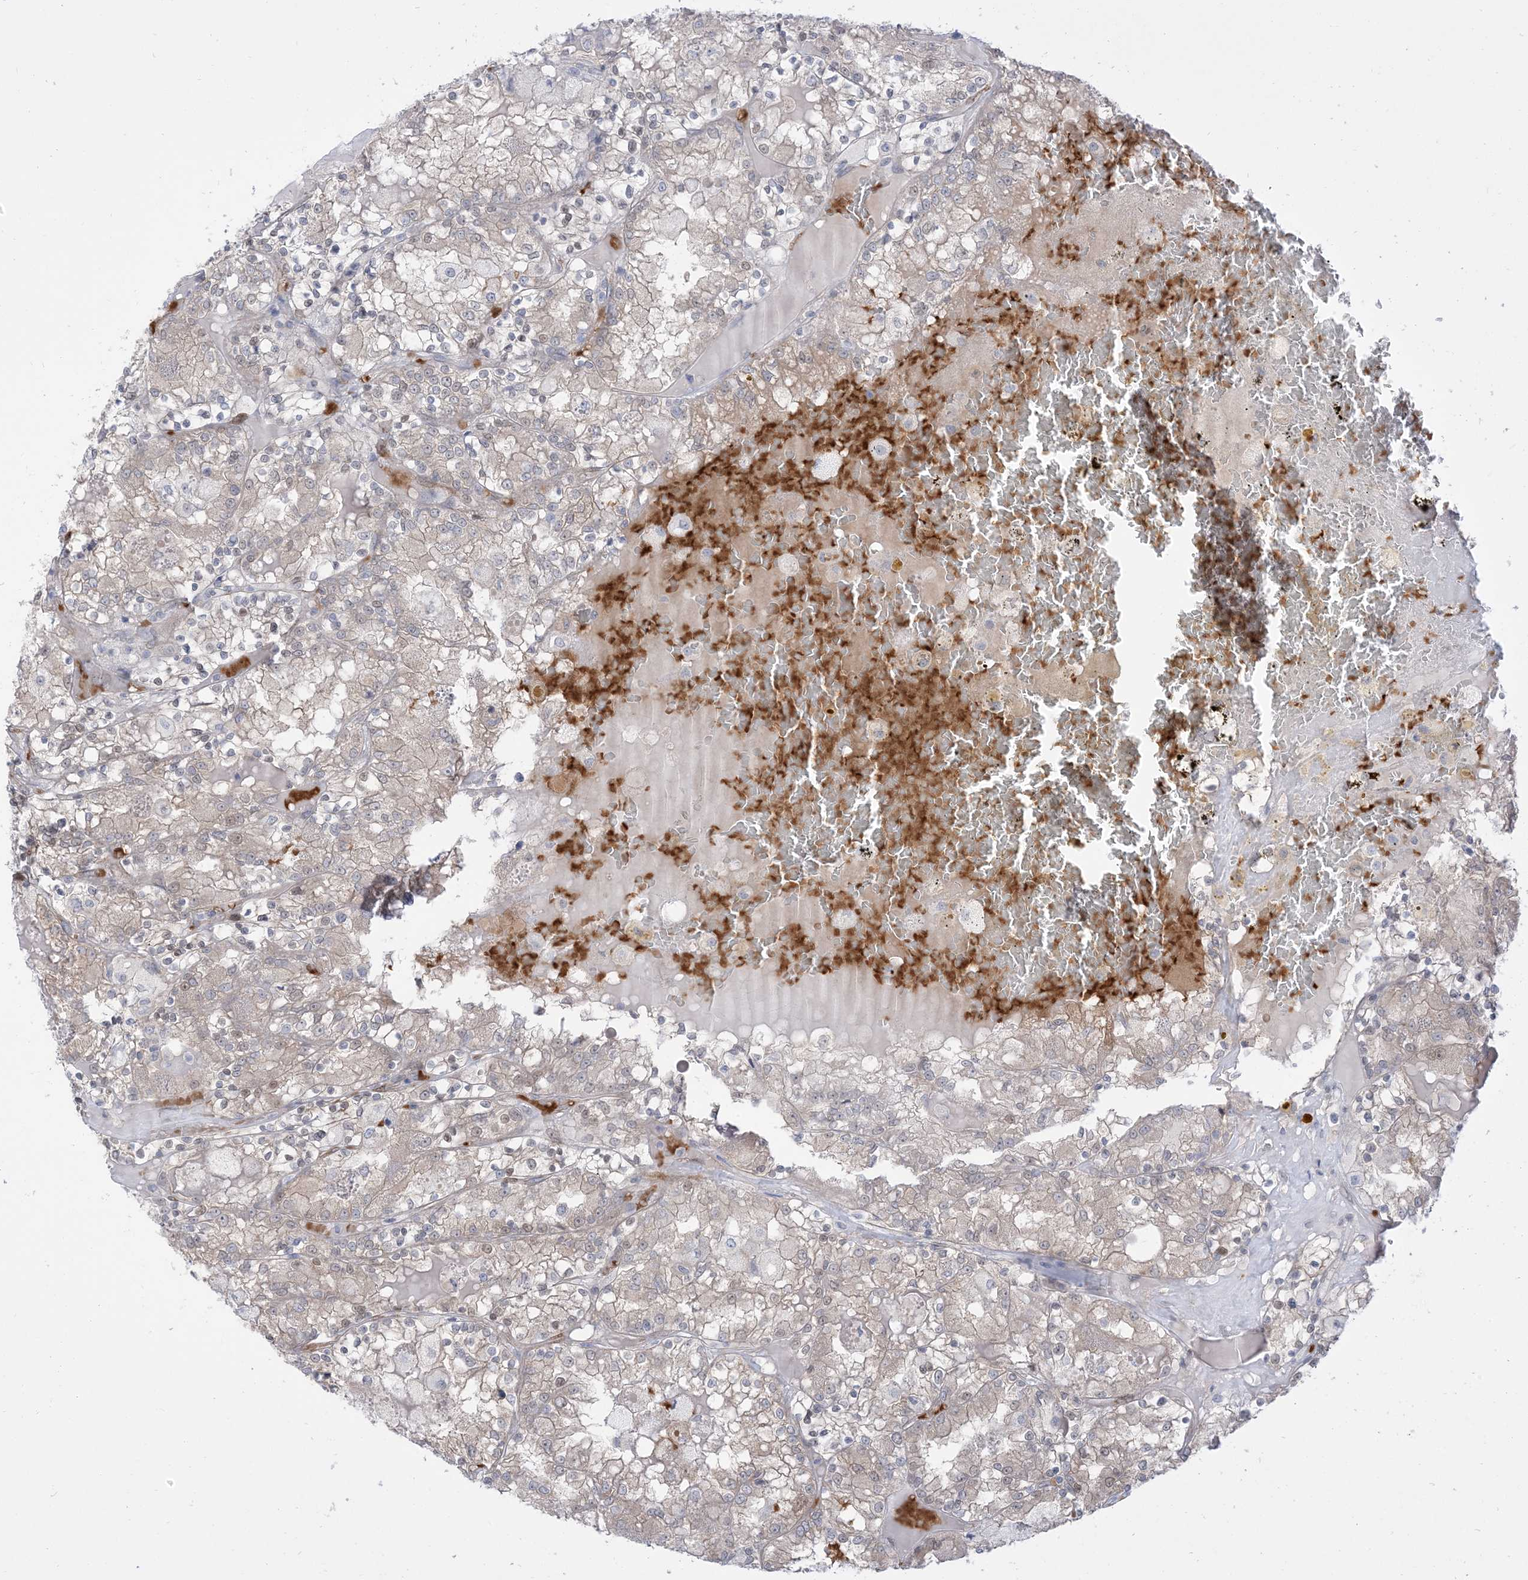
{"staining": {"intensity": "negative", "quantity": "none", "location": "none"}, "tissue": "renal cancer", "cell_type": "Tumor cells", "image_type": "cancer", "snomed": [{"axis": "morphology", "description": "Adenocarcinoma, NOS"}, {"axis": "topography", "description": "Kidney"}], "caption": "Immunohistochemistry (IHC) micrograph of neoplastic tissue: renal cancer (adenocarcinoma) stained with DAB reveals no significant protein positivity in tumor cells.", "gene": "RIN1", "patient": {"sex": "female", "age": 56}}